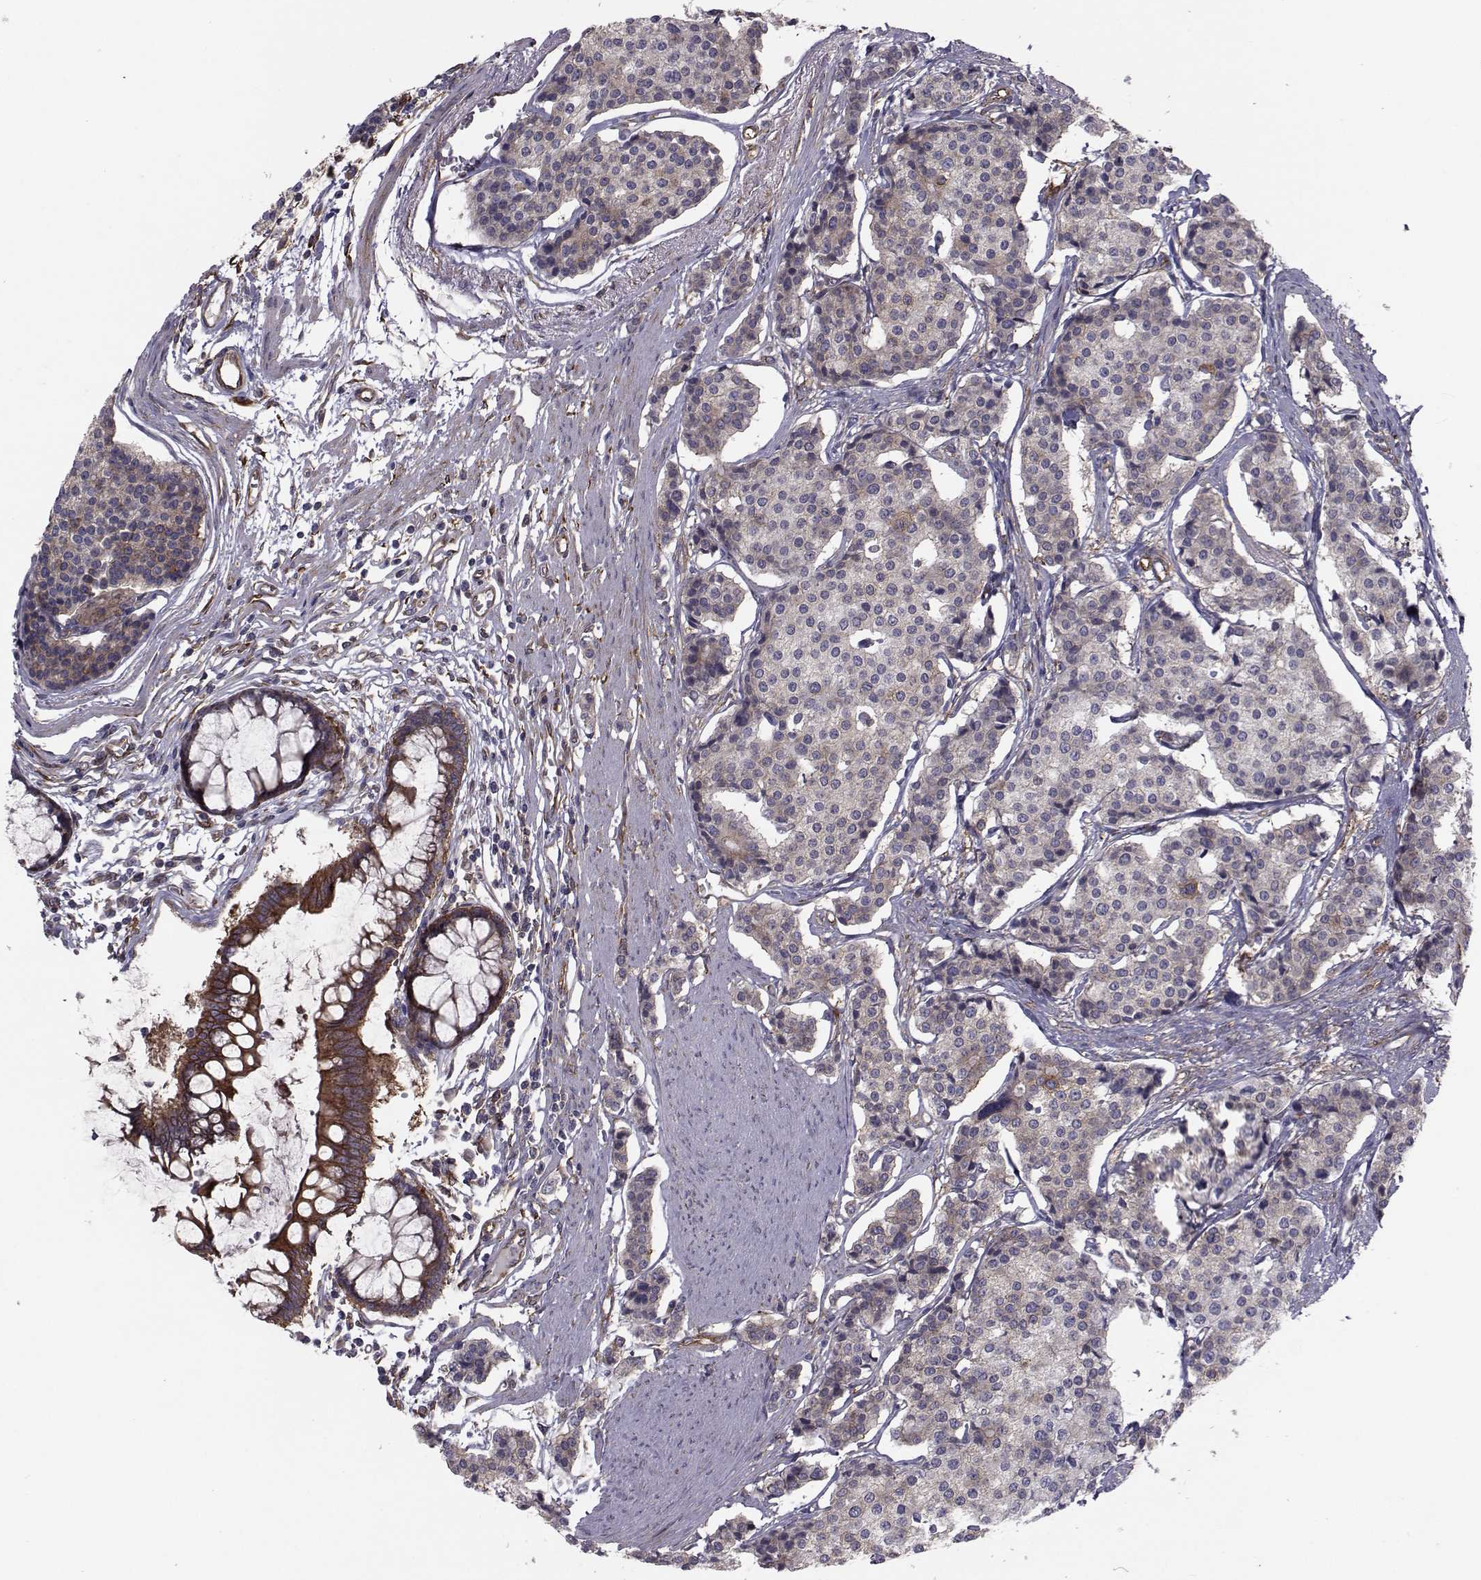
{"staining": {"intensity": "moderate", "quantity": "<25%", "location": "cytoplasmic/membranous"}, "tissue": "carcinoid", "cell_type": "Tumor cells", "image_type": "cancer", "snomed": [{"axis": "morphology", "description": "Carcinoid, malignant, NOS"}, {"axis": "topography", "description": "Small intestine"}], "caption": "Protein staining demonstrates moderate cytoplasmic/membranous expression in about <25% of tumor cells in carcinoid.", "gene": "TRIP10", "patient": {"sex": "female", "age": 65}}